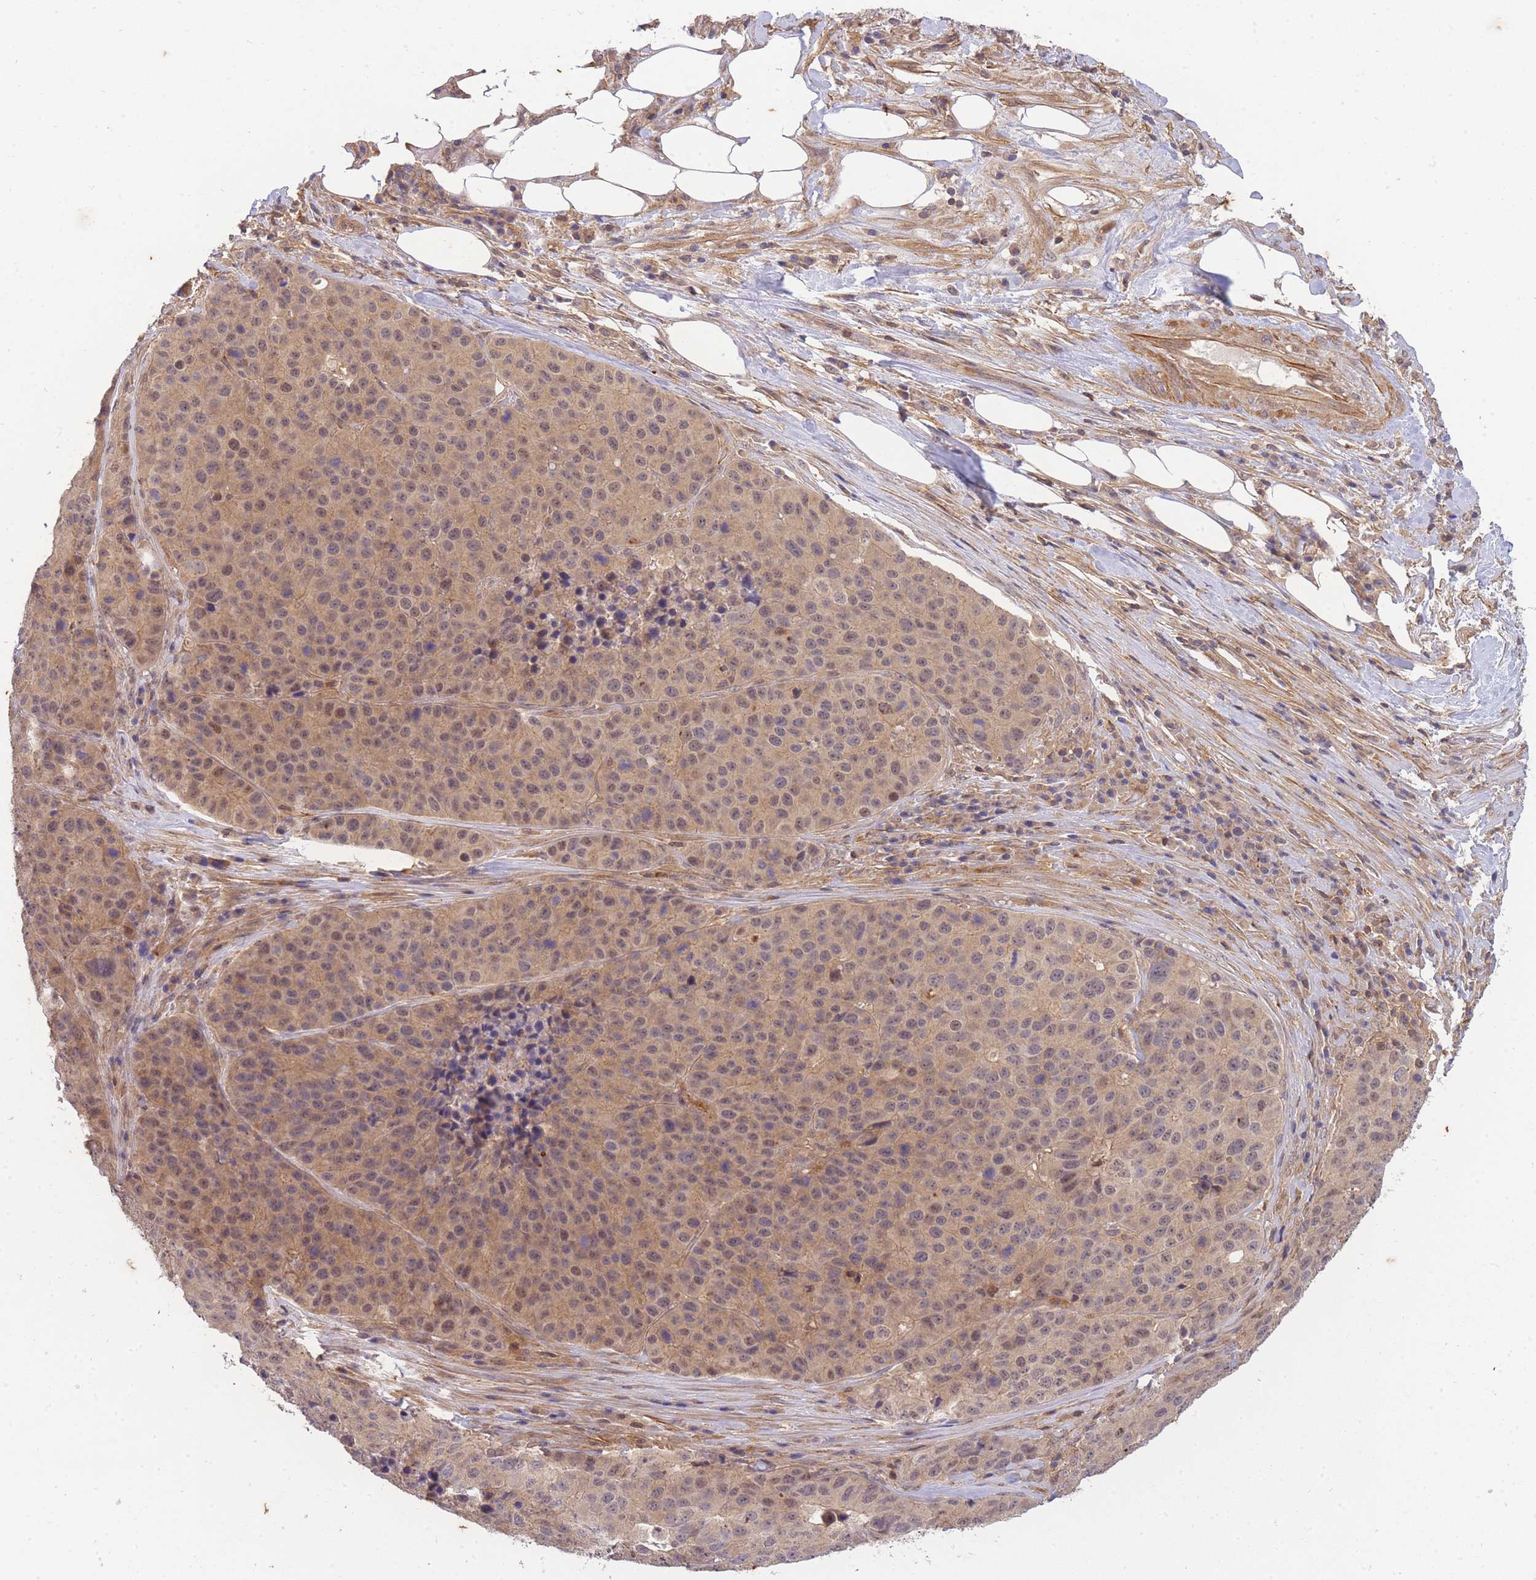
{"staining": {"intensity": "moderate", "quantity": ">75%", "location": "cytoplasmic/membranous,nuclear"}, "tissue": "stomach cancer", "cell_type": "Tumor cells", "image_type": "cancer", "snomed": [{"axis": "morphology", "description": "Adenocarcinoma, NOS"}, {"axis": "topography", "description": "Stomach"}], "caption": "Stomach cancer (adenocarcinoma) tissue reveals moderate cytoplasmic/membranous and nuclear staining in about >75% of tumor cells The staining was performed using DAB to visualize the protein expression in brown, while the nuclei were stained in blue with hematoxylin (Magnification: 20x).", "gene": "ST8SIA4", "patient": {"sex": "male", "age": 71}}